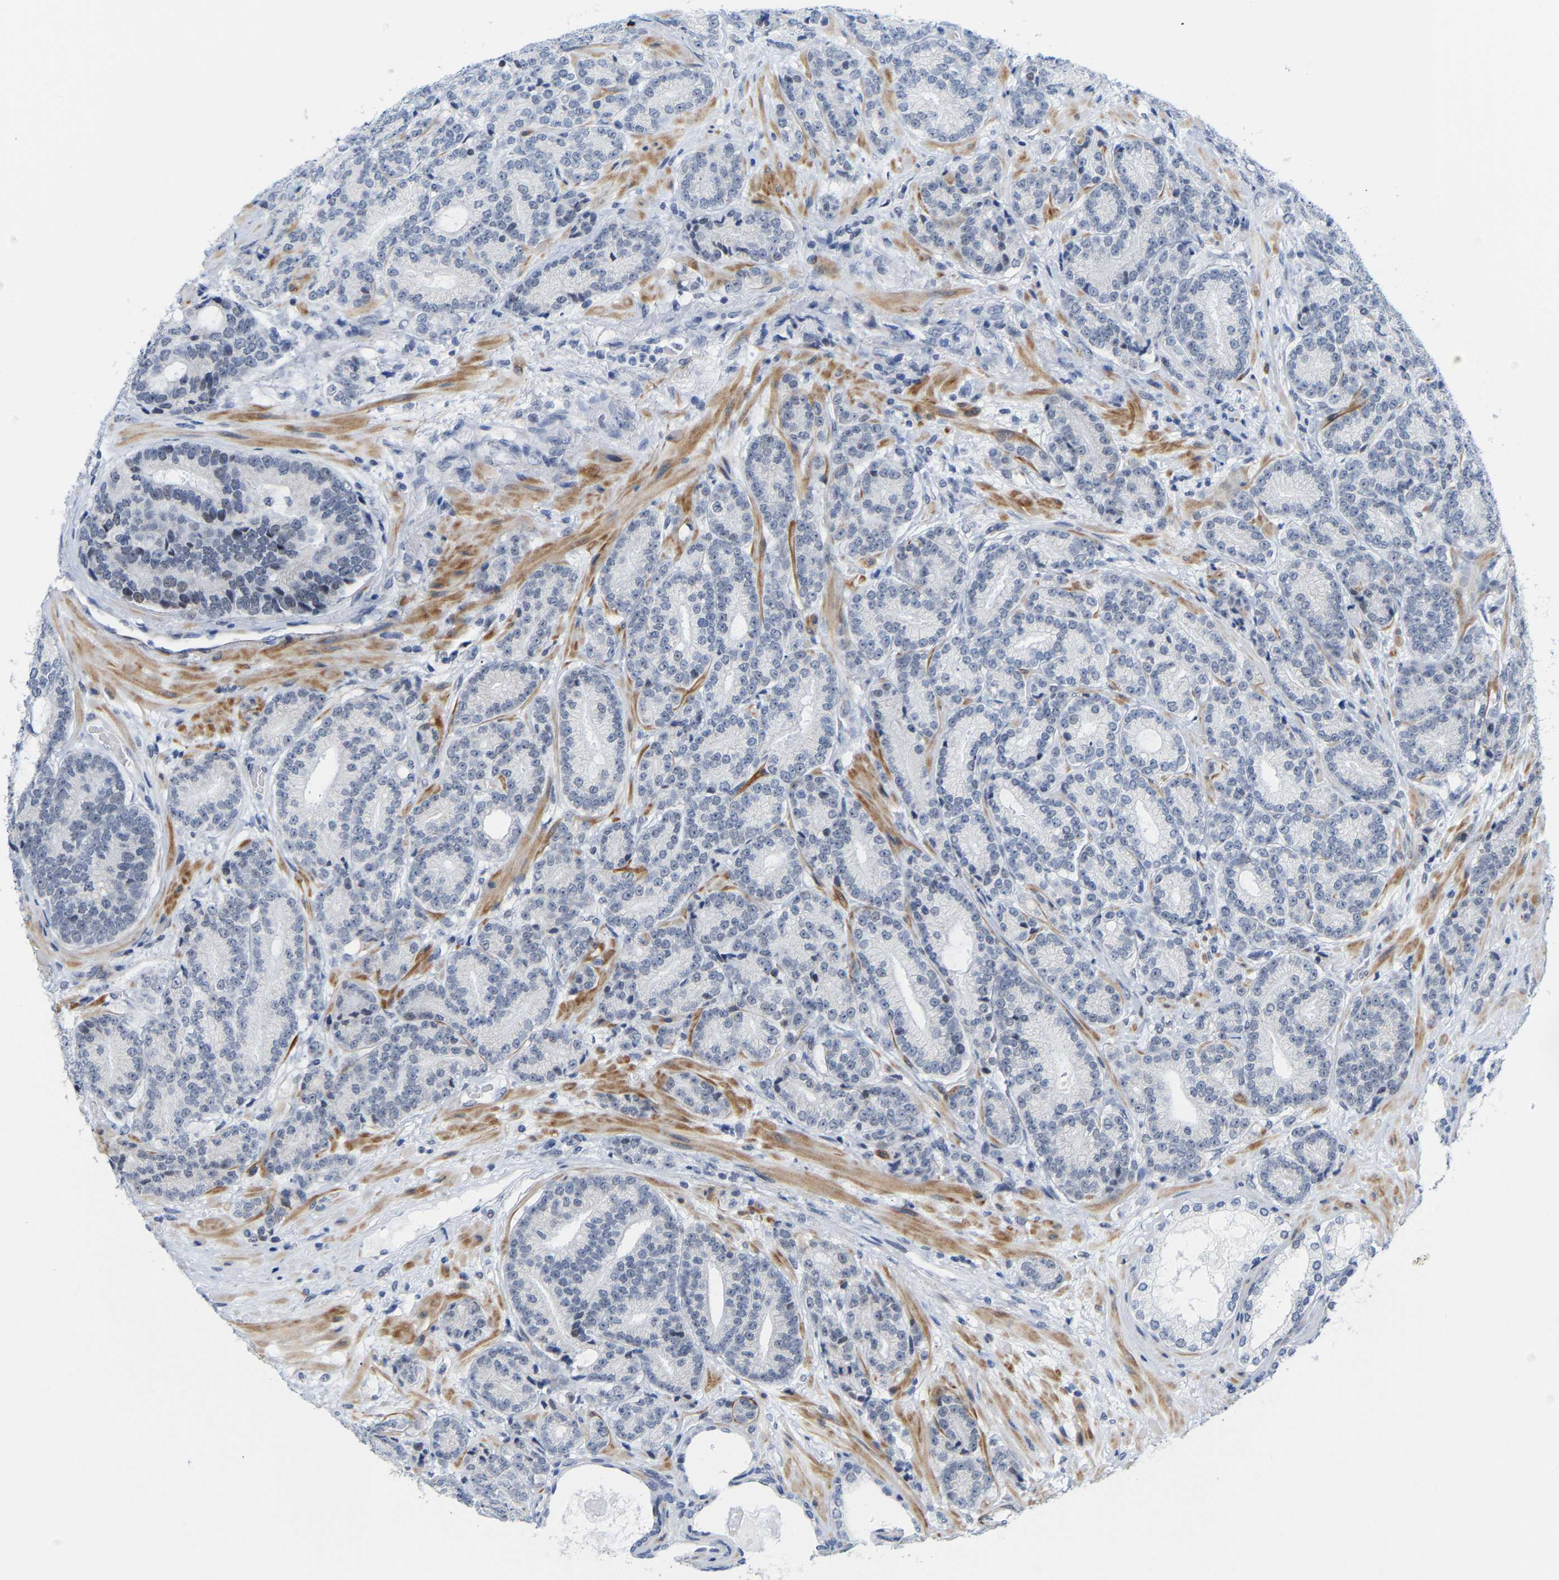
{"staining": {"intensity": "negative", "quantity": "none", "location": "none"}, "tissue": "prostate cancer", "cell_type": "Tumor cells", "image_type": "cancer", "snomed": [{"axis": "morphology", "description": "Adenocarcinoma, High grade"}, {"axis": "topography", "description": "Prostate"}], "caption": "This is a image of IHC staining of adenocarcinoma (high-grade) (prostate), which shows no expression in tumor cells.", "gene": "FAM180A", "patient": {"sex": "male", "age": 61}}